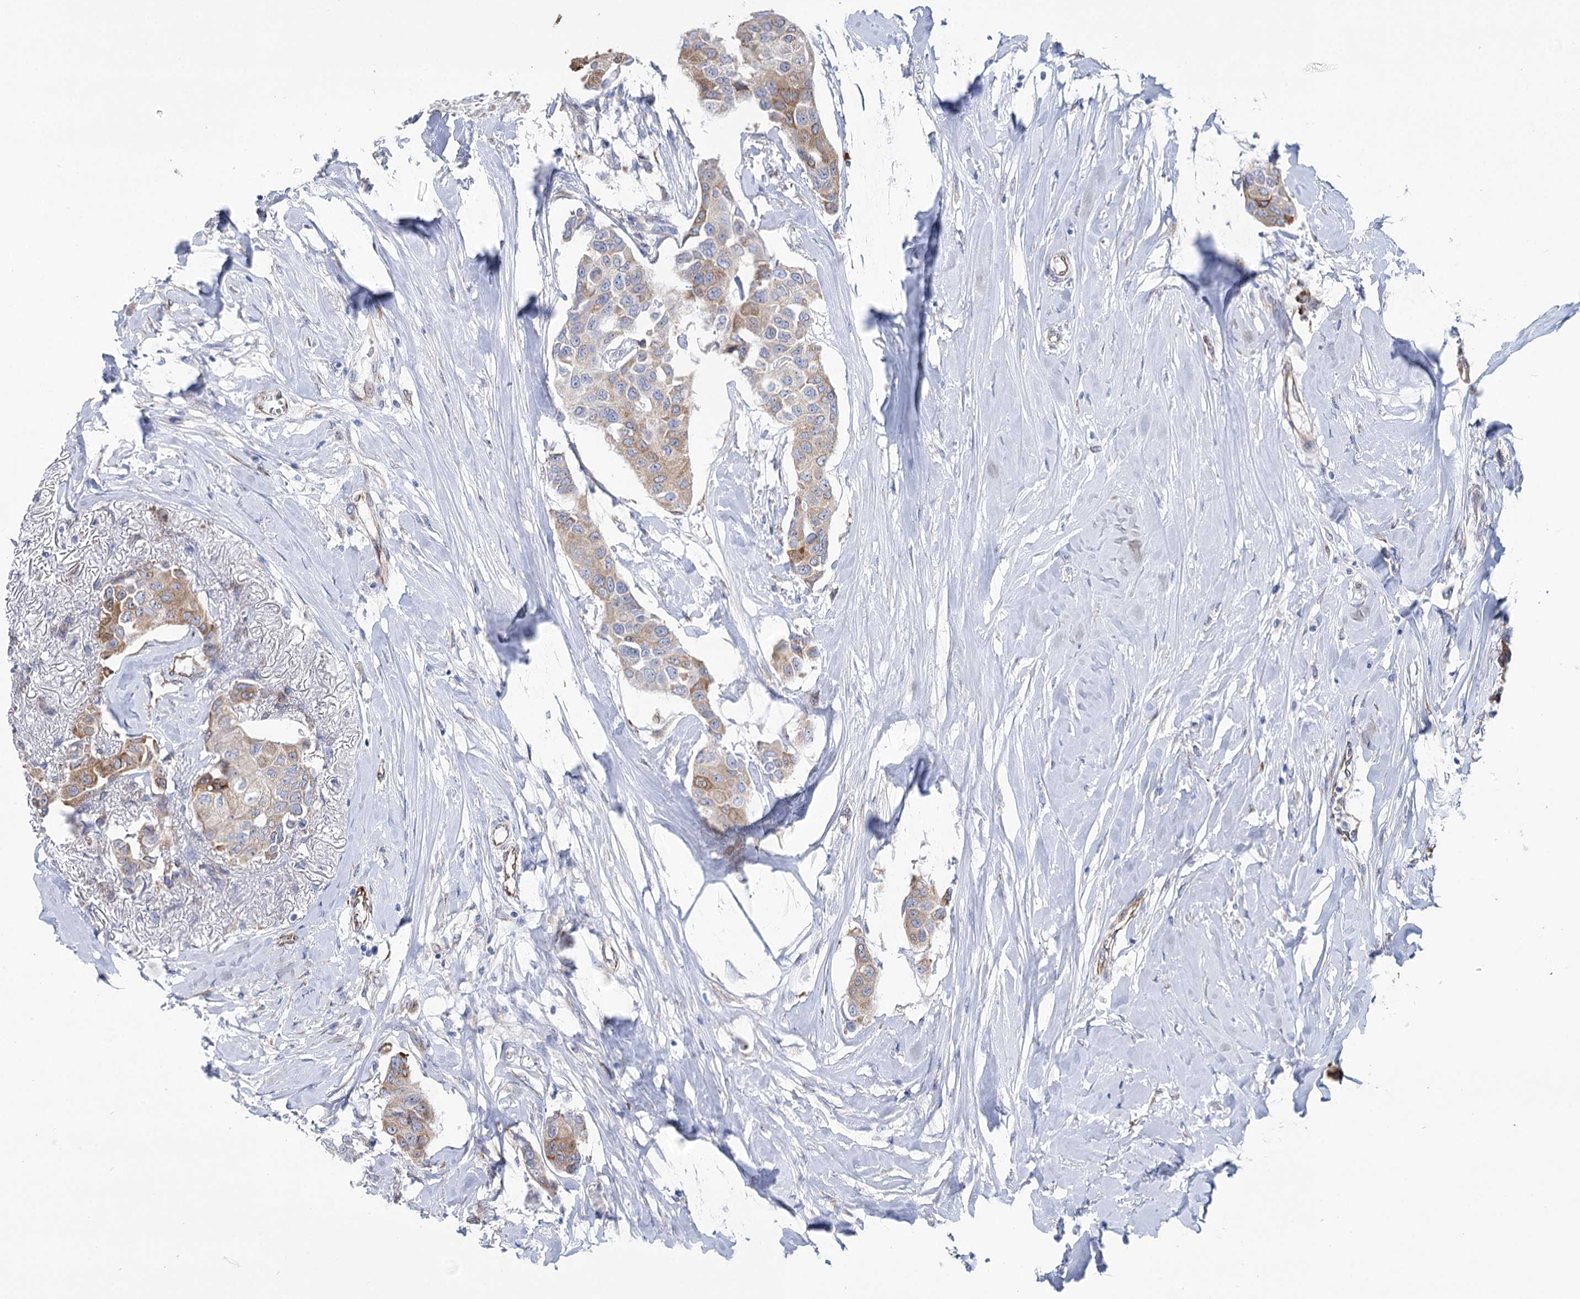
{"staining": {"intensity": "weak", "quantity": "25%-75%", "location": "cytoplasmic/membranous"}, "tissue": "breast cancer", "cell_type": "Tumor cells", "image_type": "cancer", "snomed": [{"axis": "morphology", "description": "Duct carcinoma"}, {"axis": "topography", "description": "Breast"}], "caption": "Tumor cells exhibit low levels of weak cytoplasmic/membranous positivity in about 25%-75% of cells in human breast infiltrating ductal carcinoma.", "gene": "YTHDC2", "patient": {"sex": "female", "age": 80}}